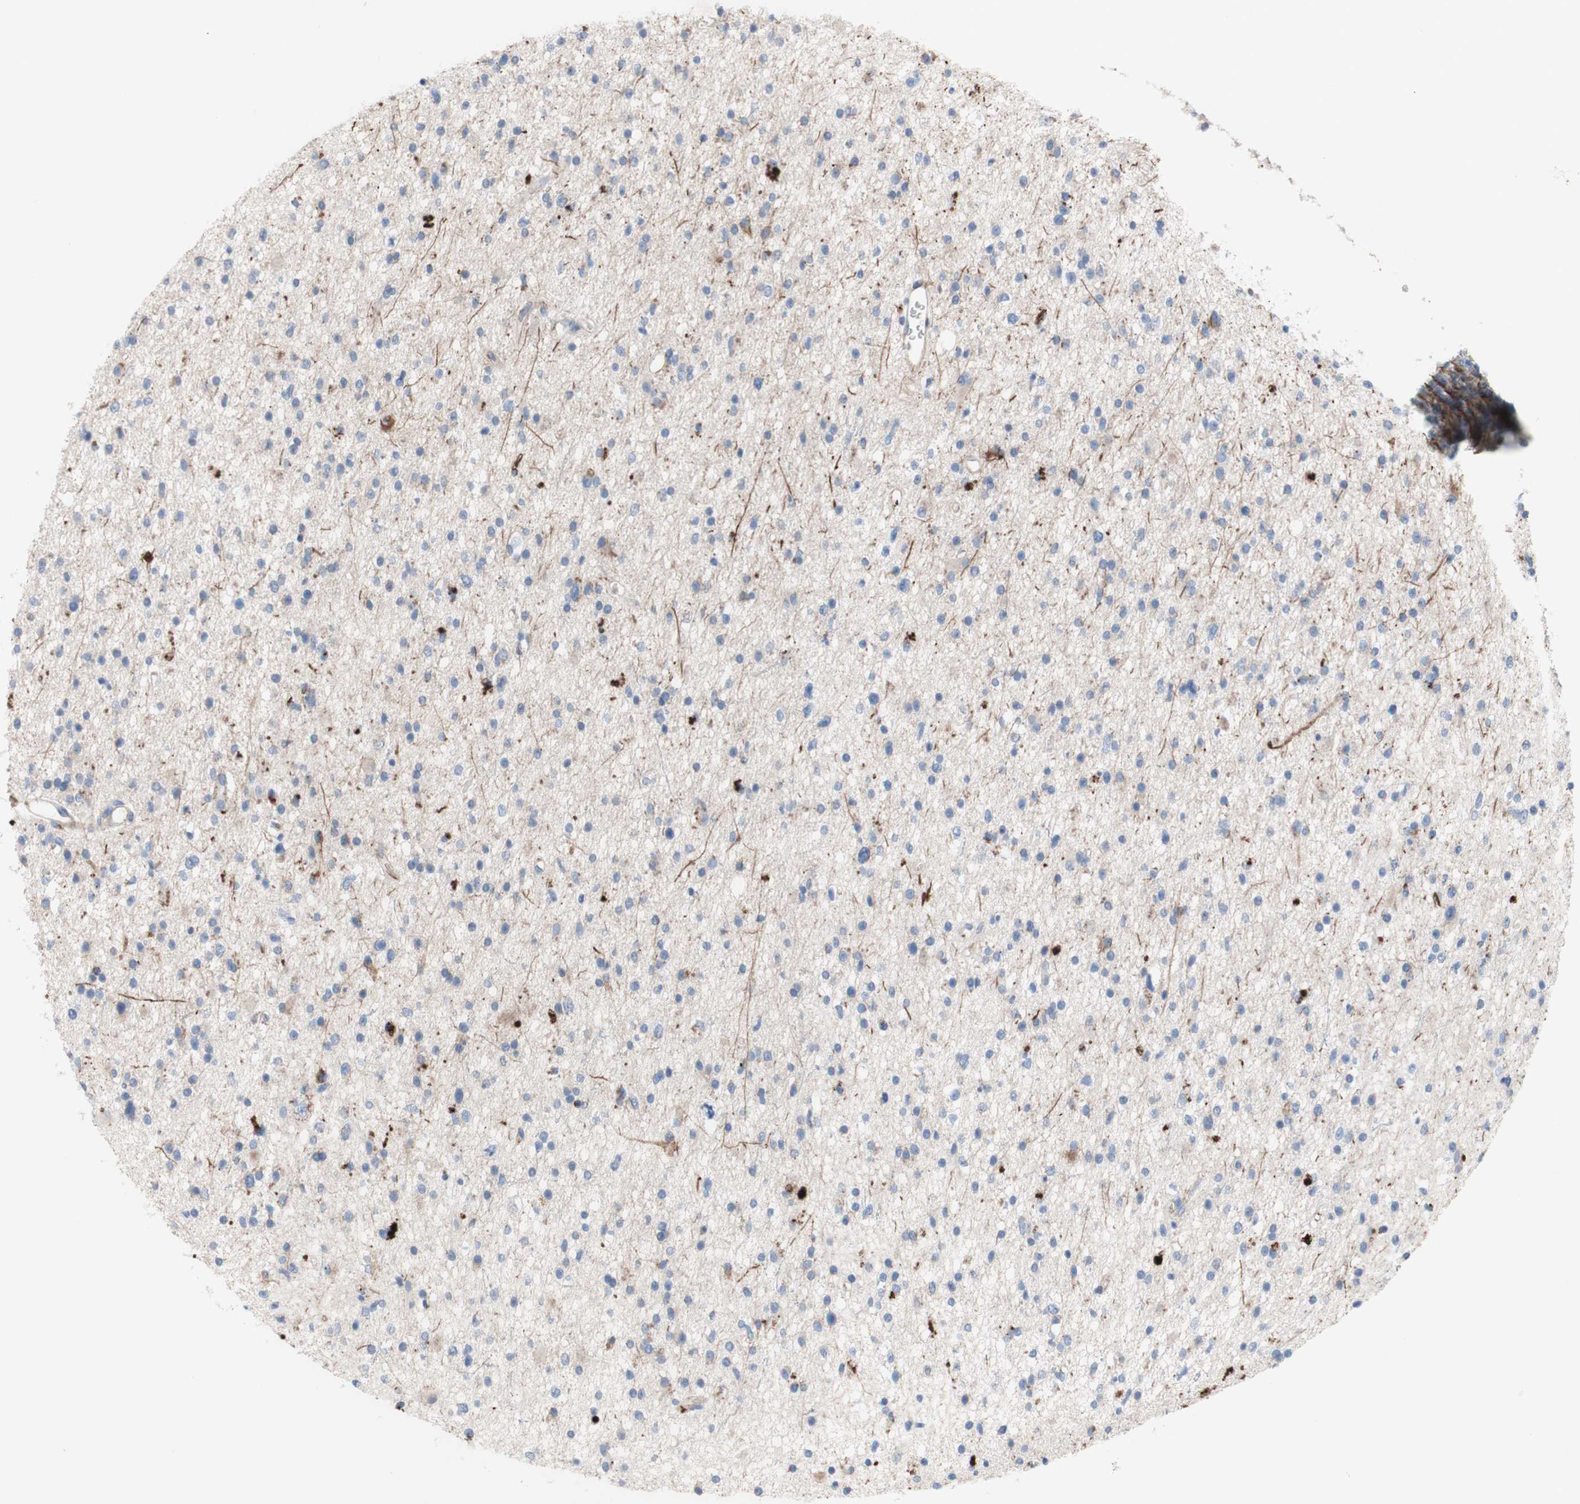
{"staining": {"intensity": "negative", "quantity": "none", "location": "none"}, "tissue": "glioma", "cell_type": "Tumor cells", "image_type": "cancer", "snomed": [{"axis": "morphology", "description": "Glioma, malignant, High grade"}, {"axis": "topography", "description": "Brain"}], "caption": "Immunohistochemical staining of human malignant glioma (high-grade) displays no significant positivity in tumor cells. (DAB (3,3'-diaminobenzidine) immunohistochemistry, high magnification).", "gene": "AGPAT5", "patient": {"sex": "male", "age": 33}}